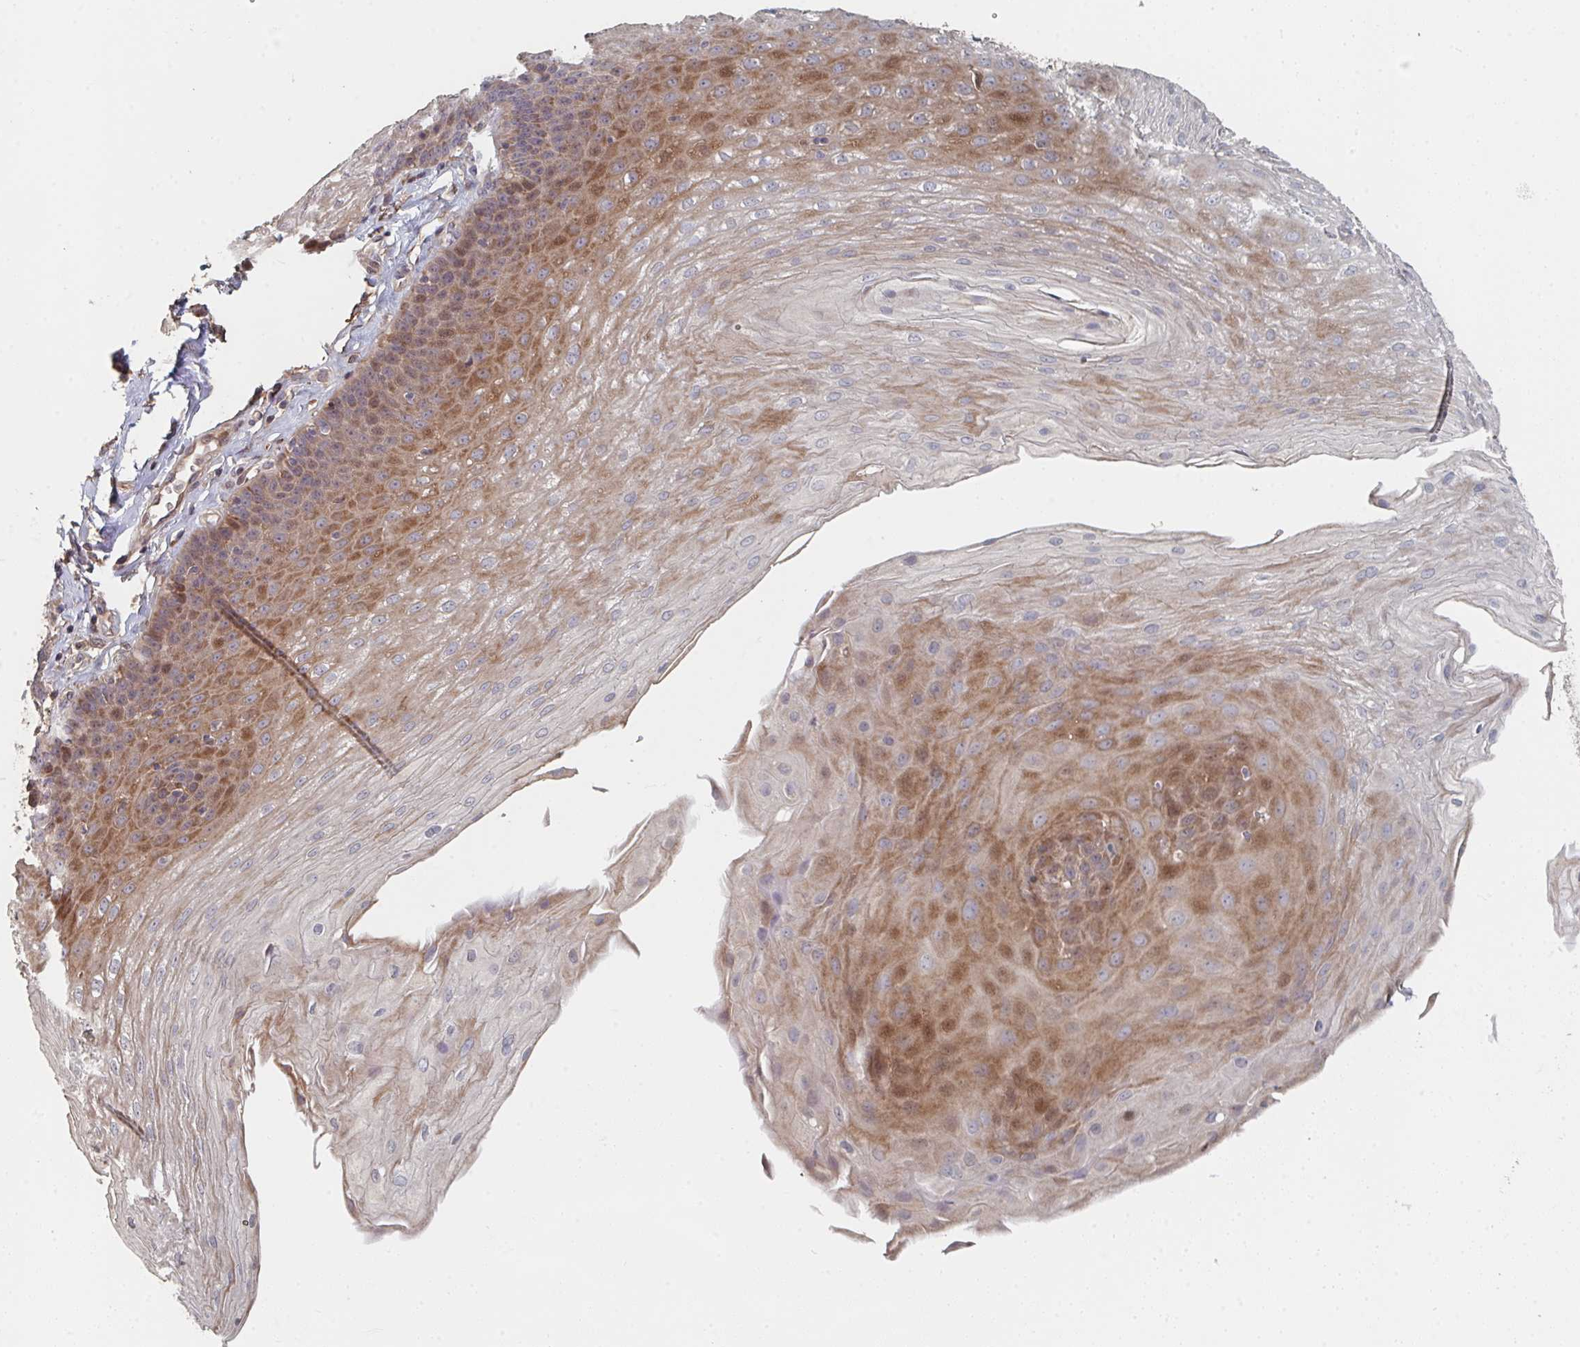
{"staining": {"intensity": "moderate", "quantity": "25%-75%", "location": "cytoplasmic/membranous"}, "tissue": "esophagus", "cell_type": "Squamous epithelial cells", "image_type": "normal", "snomed": [{"axis": "morphology", "description": "Normal tissue, NOS"}, {"axis": "topography", "description": "Esophagus"}], "caption": "Squamous epithelial cells display medium levels of moderate cytoplasmic/membranous positivity in about 25%-75% of cells in benign human esophagus. The staining was performed using DAB, with brown indicating positive protein expression. Nuclei are stained blue with hematoxylin.", "gene": "PTEN", "patient": {"sex": "female", "age": 81}}